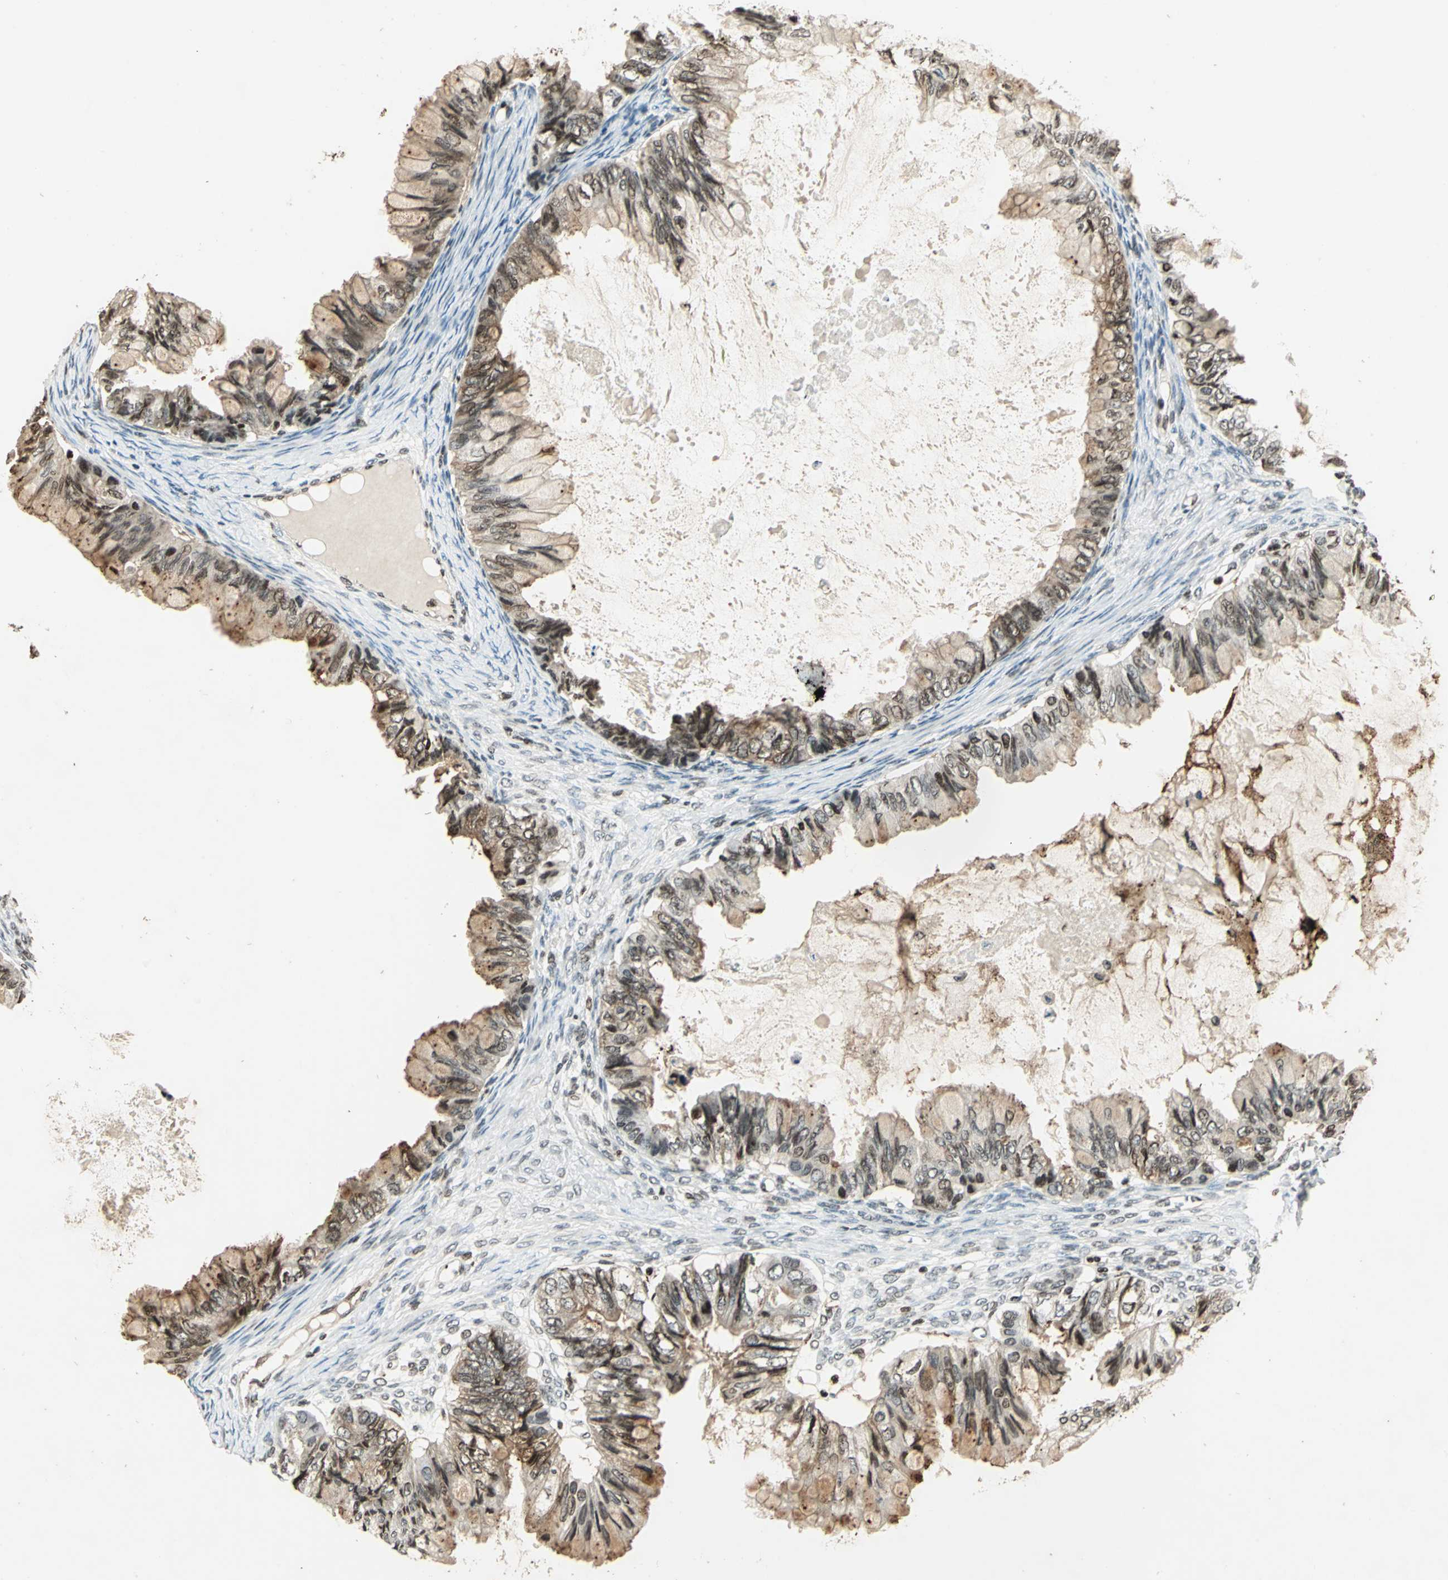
{"staining": {"intensity": "moderate", "quantity": ">75%", "location": "cytoplasmic/membranous,nuclear"}, "tissue": "ovarian cancer", "cell_type": "Tumor cells", "image_type": "cancer", "snomed": [{"axis": "morphology", "description": "Cystadenocarcinoma, mucinous, NOS"}, {"axis": "topography", "description": "Ovary"}], "caption": "Protein staining displays moderate cytoplasmic/membranous and nuclear staining in approximately >75% of tumor cells in mucinous cystadenocarcinoma (ovarian). Nuclei are stained in blue.", "gene": "LGALS3", "patient": {"sex": "female", "age": 80}}